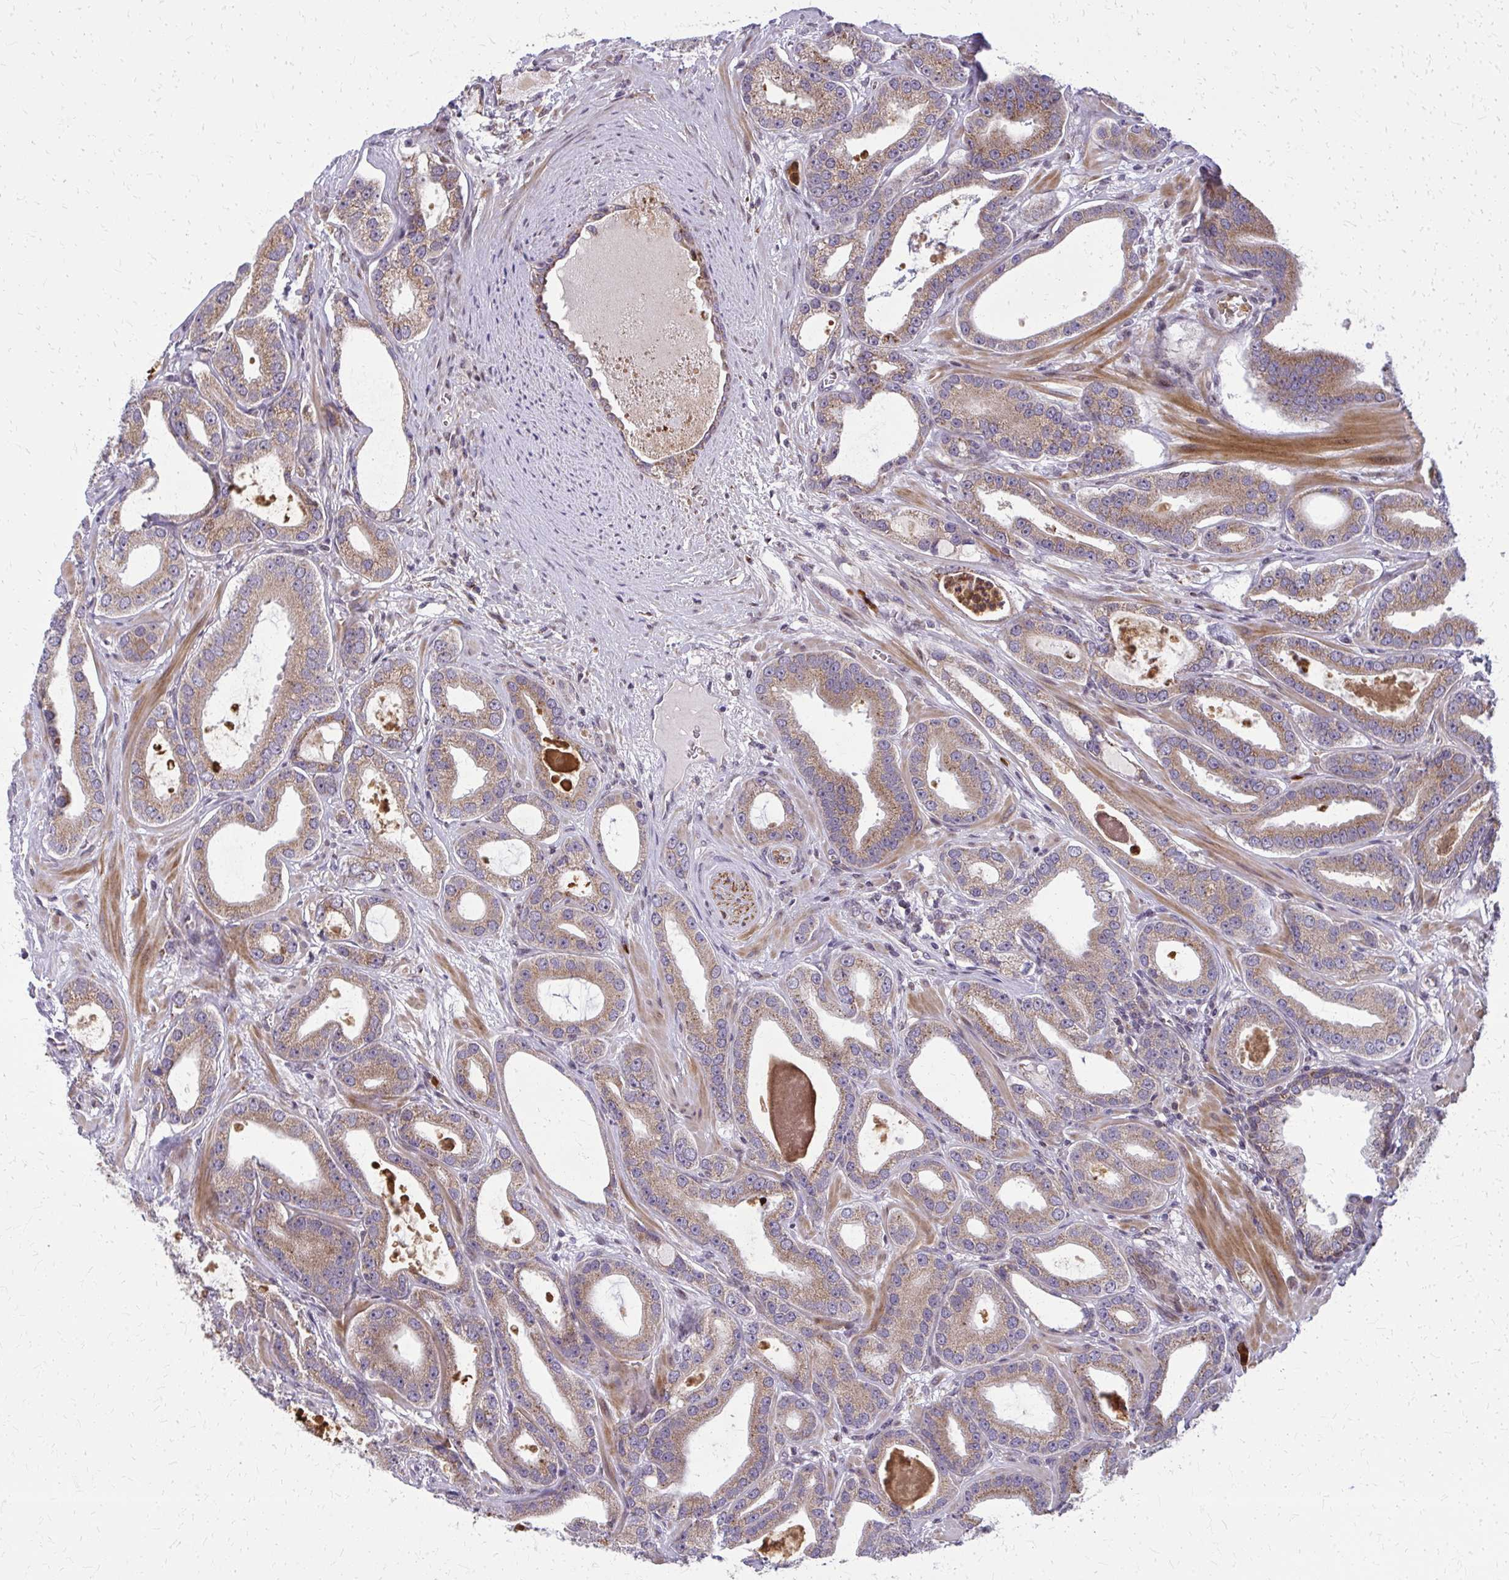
{"staining": {"intensity": "moderate", "quantity": ">75%", "location": "cytoplasmic/membranous"}, "tissue": "prostate cancer", "cell_type": "Tumor cells", "image_type": "cancer", "snomed": [{"axis": "morphology", "description": "Adenocarcinoma, High grade"}, {"axis": "topography", "description": "Prostate"}], "caption": "Prostate cancer stained with a brown dye displays moderate cytoplasmic/membranous positive positivity in about >75% of tumor cells.", "gene": "MCCC1", "patient": {"sex": "male", "age": 65}}